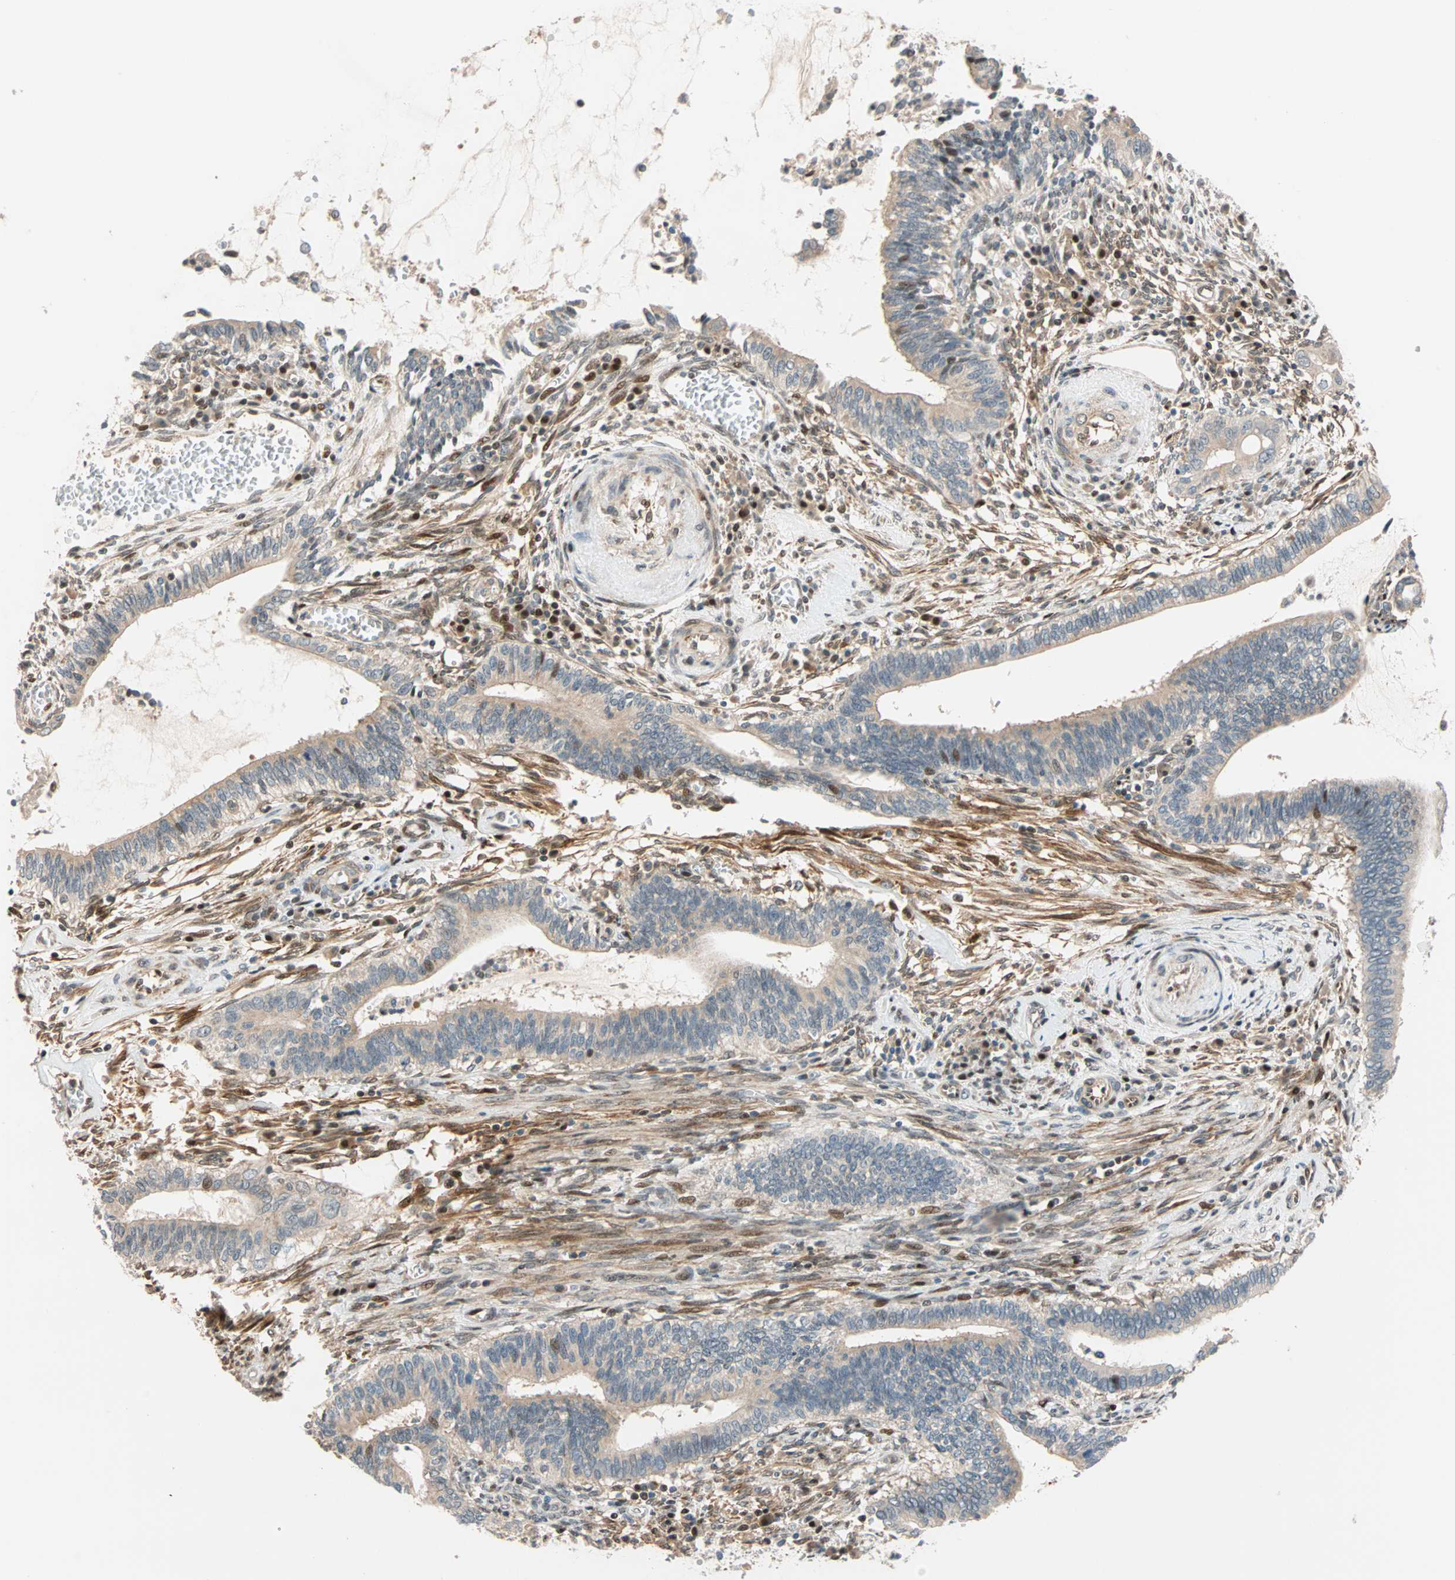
{"staining": {"intensity": "weak", "quantity": ">75%", "location": "cytoplasmic/membranous"}, "tissue": "cervical cancer", "cell_type": "Tumor cells", "image_type": "cancer", "snomed": [{"axis": "morphology", "description": "Adenocarcinoma, NOS"}, {"axis": "topography", "description": "Cervix"}], "caption": "Immunohistochemical staining of human adenocarcinoma (cervical) shows weak cytoplasmic/membranous protein expression in about >75% of tumor cells.", "gene": "HECW1", "patient": {"sex": "female", "age": 44}}